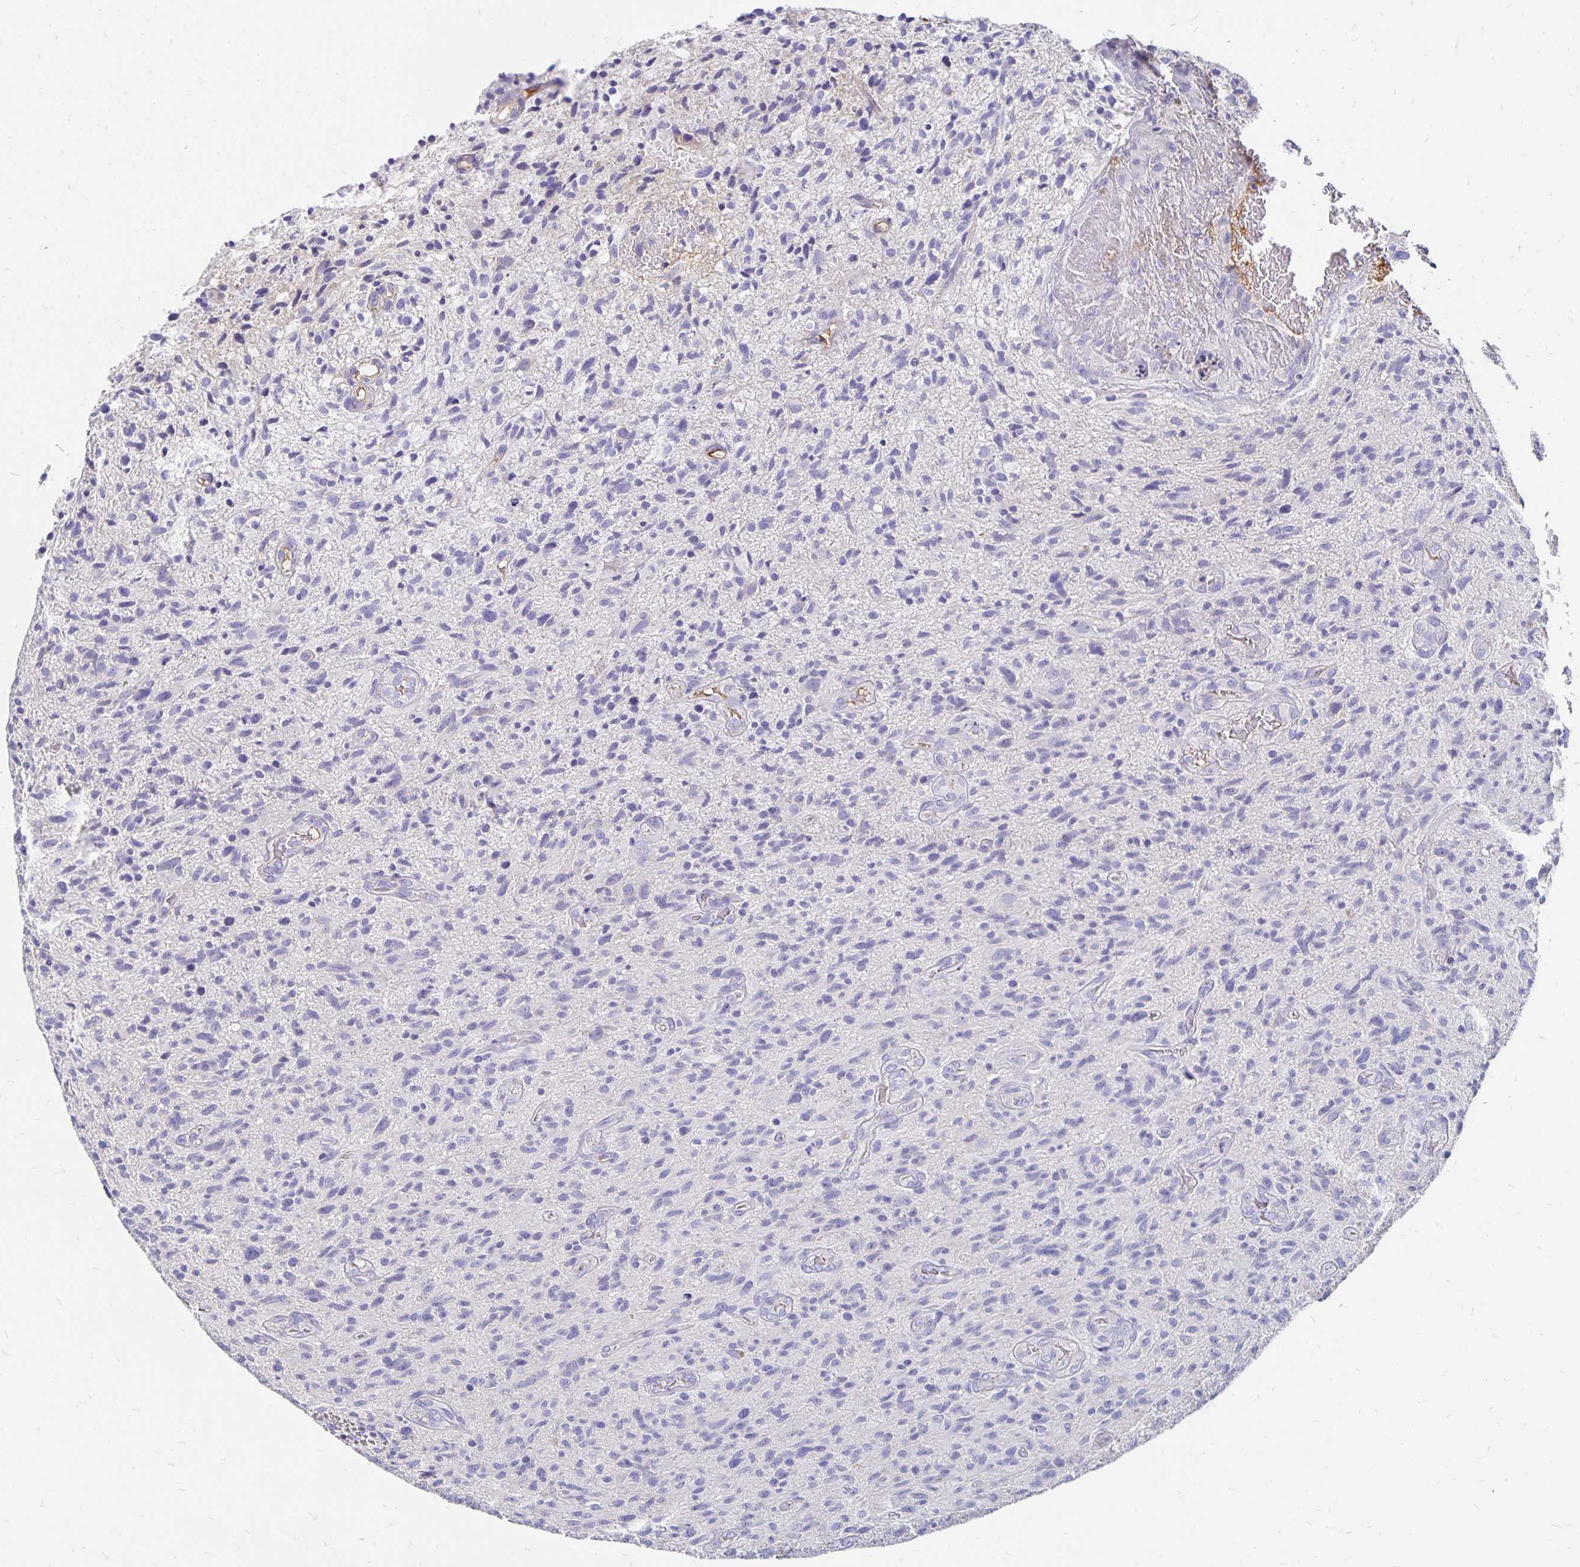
{"staining": {"intensity": "negative", "quantity": "none", "location": "none"}, "tissue": "glioma", "cell_type": "Tumor cells", "image_type": "cancer", "snomed": [{"axis": "morphology", "description": "Glioma, malignant, High grade"}, {"axis": "topography", "description": "Brain"}], "caption": "Protein analysis of glioma displays no significant expression in tumor cells.", "gene": "APOB", "patient": {"sex": "male", "age": 75}}